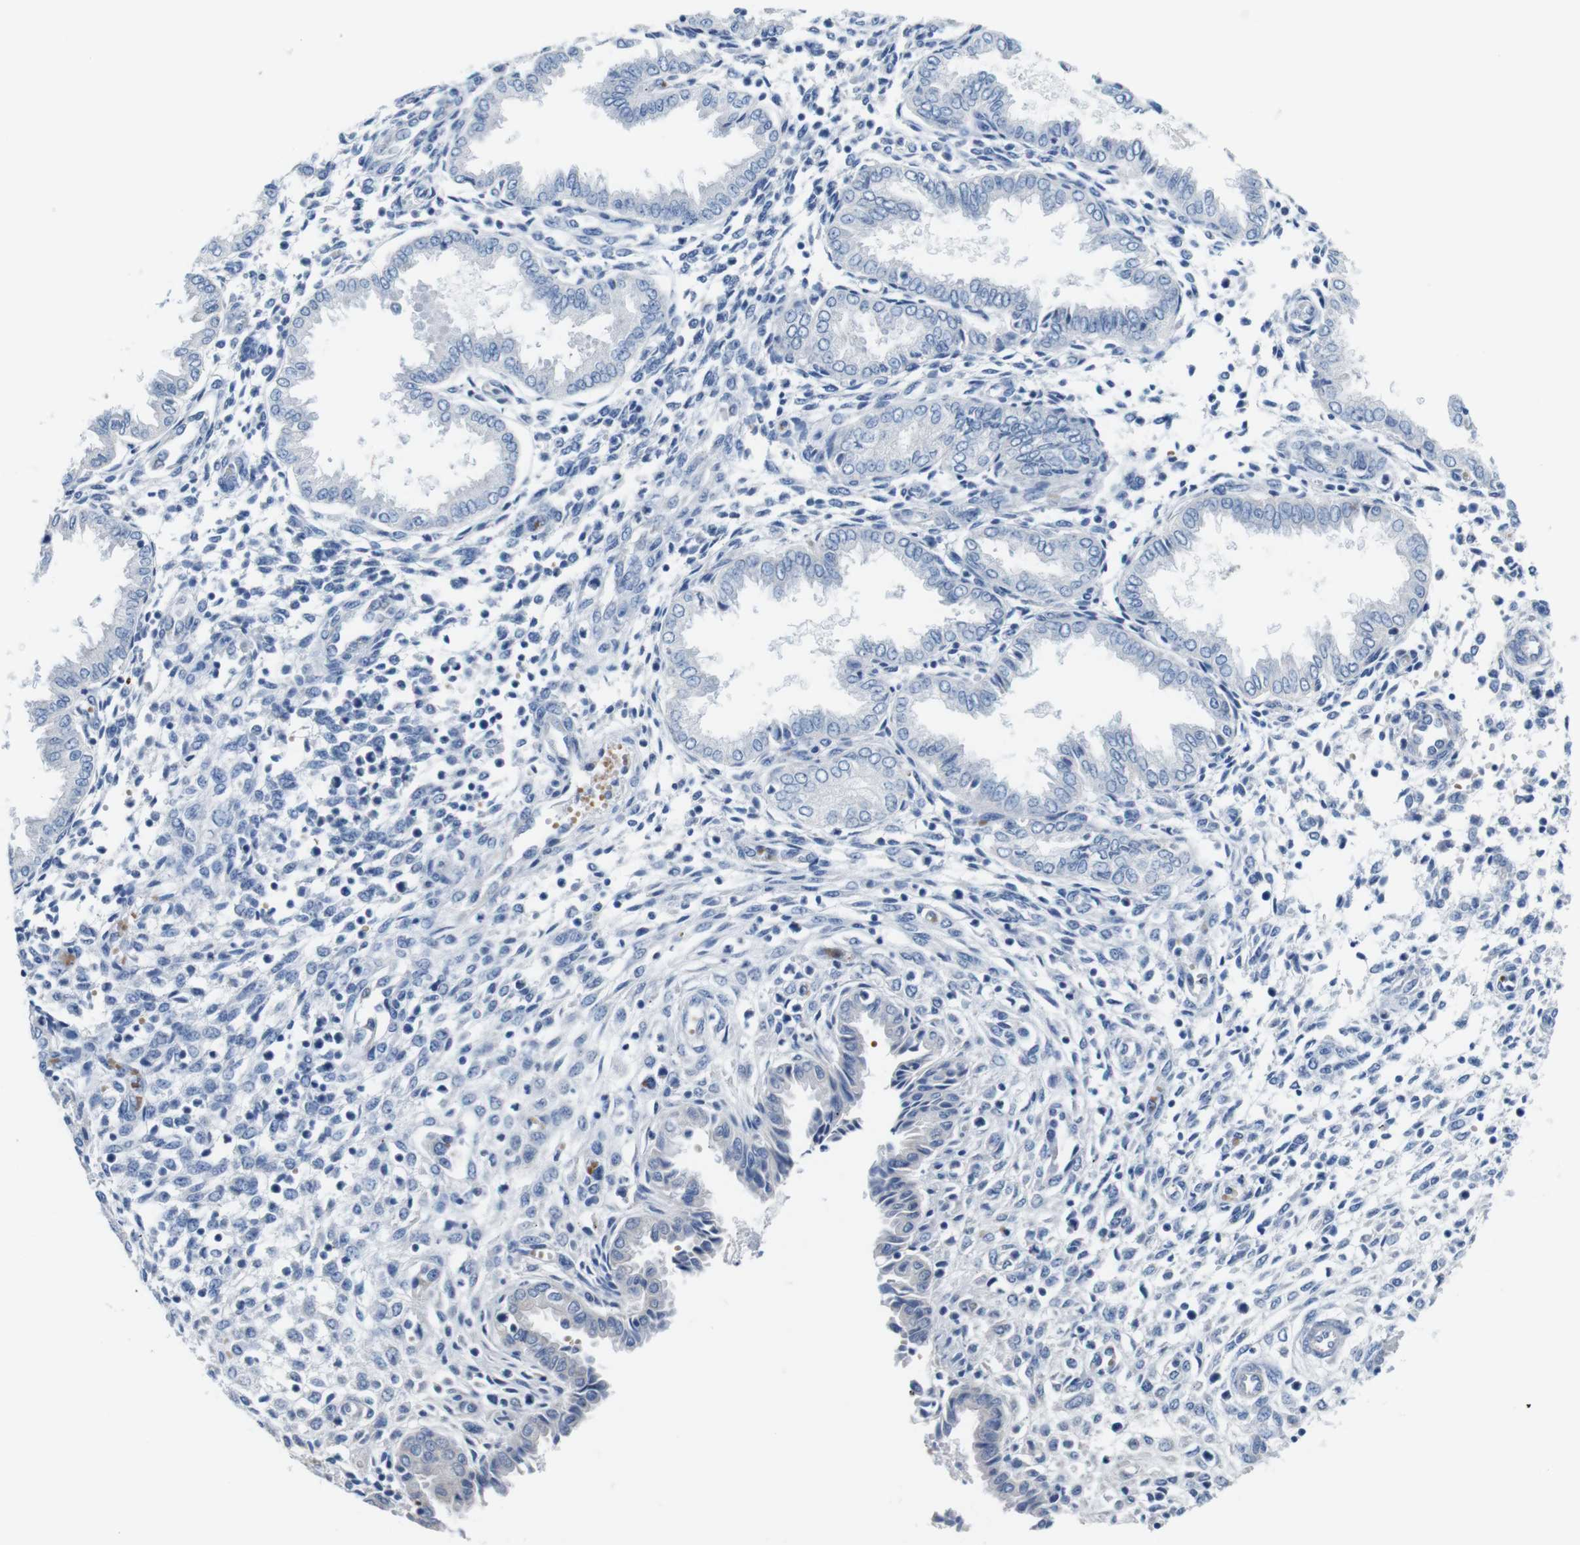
{"staining": {"intensity": "negative", "quantity": "none", "location": "none"}, "tissue": "endometrium", "cell_type": "Cells in endometrial stroma", "image_type": "normal", "snomed": [{"axis": "morphology", "description": "Normal tissue, NOS"}, {"axis": "topography", "description": "Endometrium"}], "caption": "This is an IHC image of benign human endometrium. There is no expression in cells in endometrial stroma.", "gene": "IGSF8", "patient": {"sex": "female", "age": 33}}